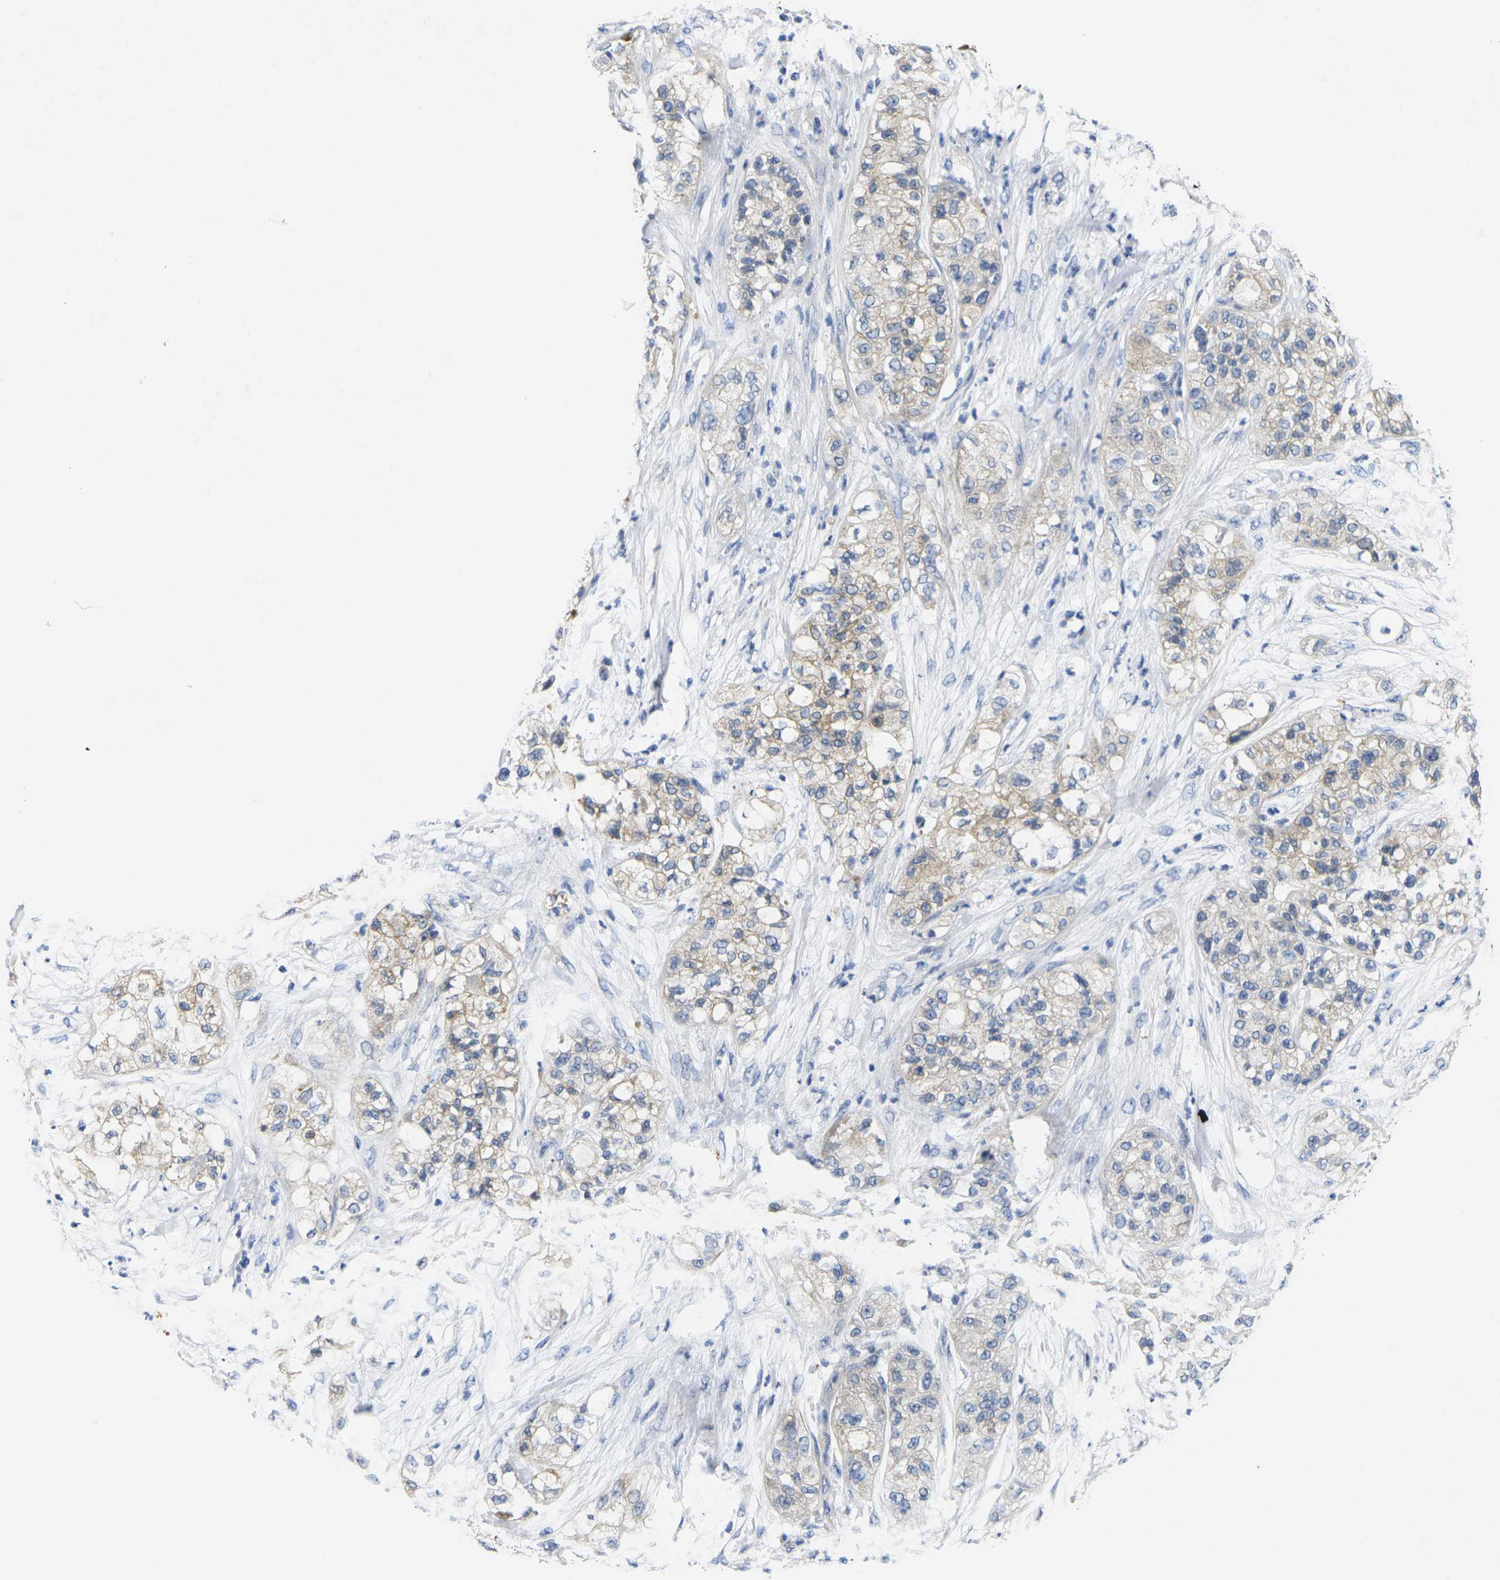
{"staining": {"intensity": "moderate", "quantity": "25%-75%", "location": "cytoplasmic/membranous"}, "tissue": "pancreatic cancer", "cell_type": "Tumor cells", "image_type": "cancer", "snomed": [{"axis": "morphology", "description": "Adenocarcinoma, NOS"}, {"axis": "topography", "description": "Pancreas"}], "caption": "The immunohistochemical stain shows moderate cytoplasmic/membranous positivity in tumor cells of pancreatic adenocarcinoma tissue.", "gene": "NOCT", "patient": {"sex": "female", "age": 78}}